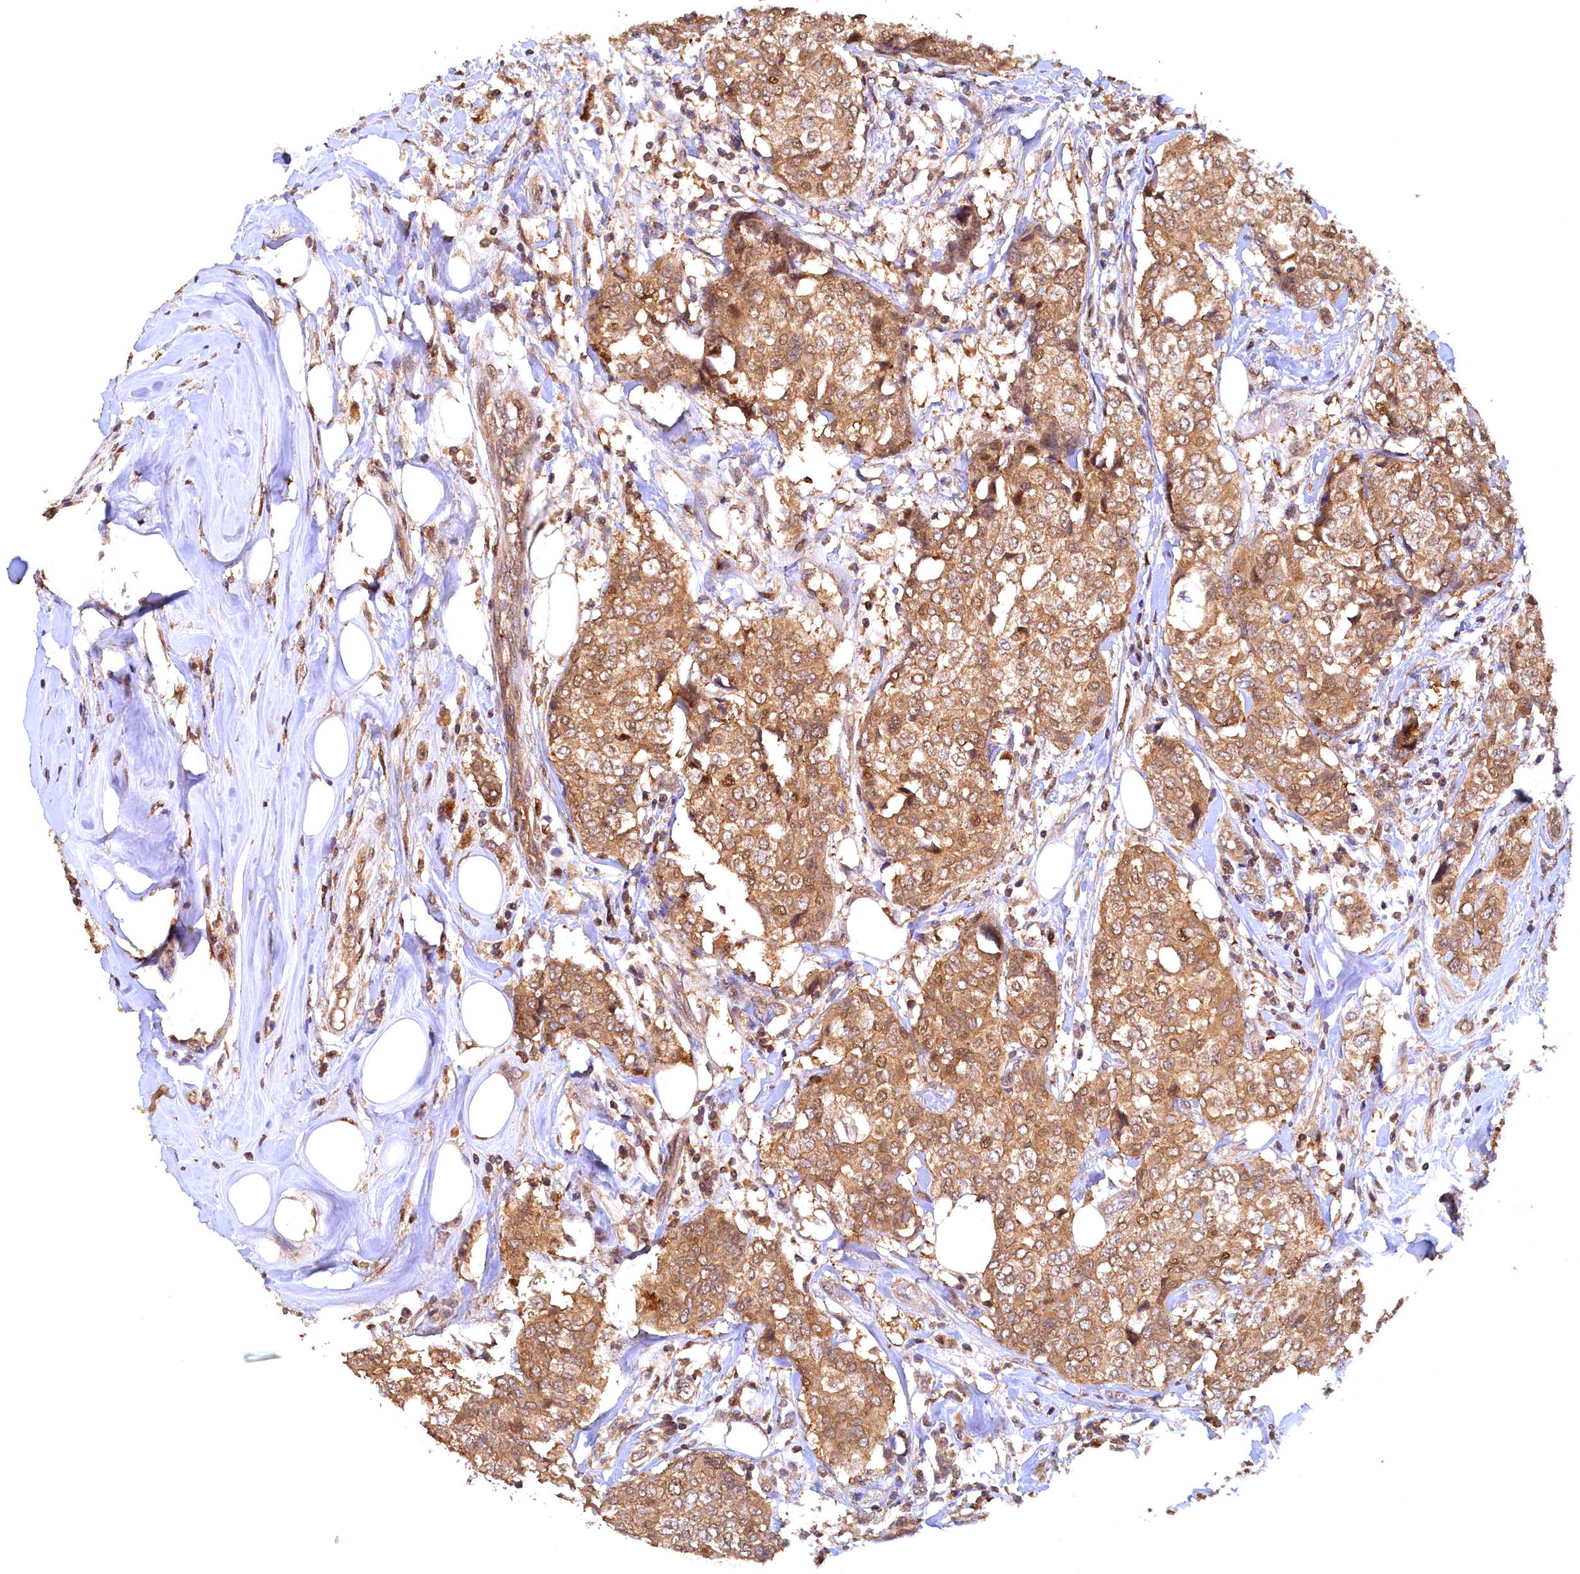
{"staining": {"intensity": "moderate", "quantity": ">75%", "location": "cytoplasmic/membranous,nuclear"}, "tissue": "breast cancer", "cell_type": "Tumor cells", "image_type": "cancer", "snomed": [{"axis": "morphology", "description": "Lobular carcinoma"}, {"axis": "topography", "description": "Breast"}], "caption": "The image demonstrates staining of breast lobular carcinoma, revealing moderate cytoplasmic/membranous and nuclear protein expression (brown color) within tumor cells. The protein of interest is shown in brown color, while the nuclei are stained blue.", "gene": "UBL7", "patient": {"sex": "female", "age": 51}}